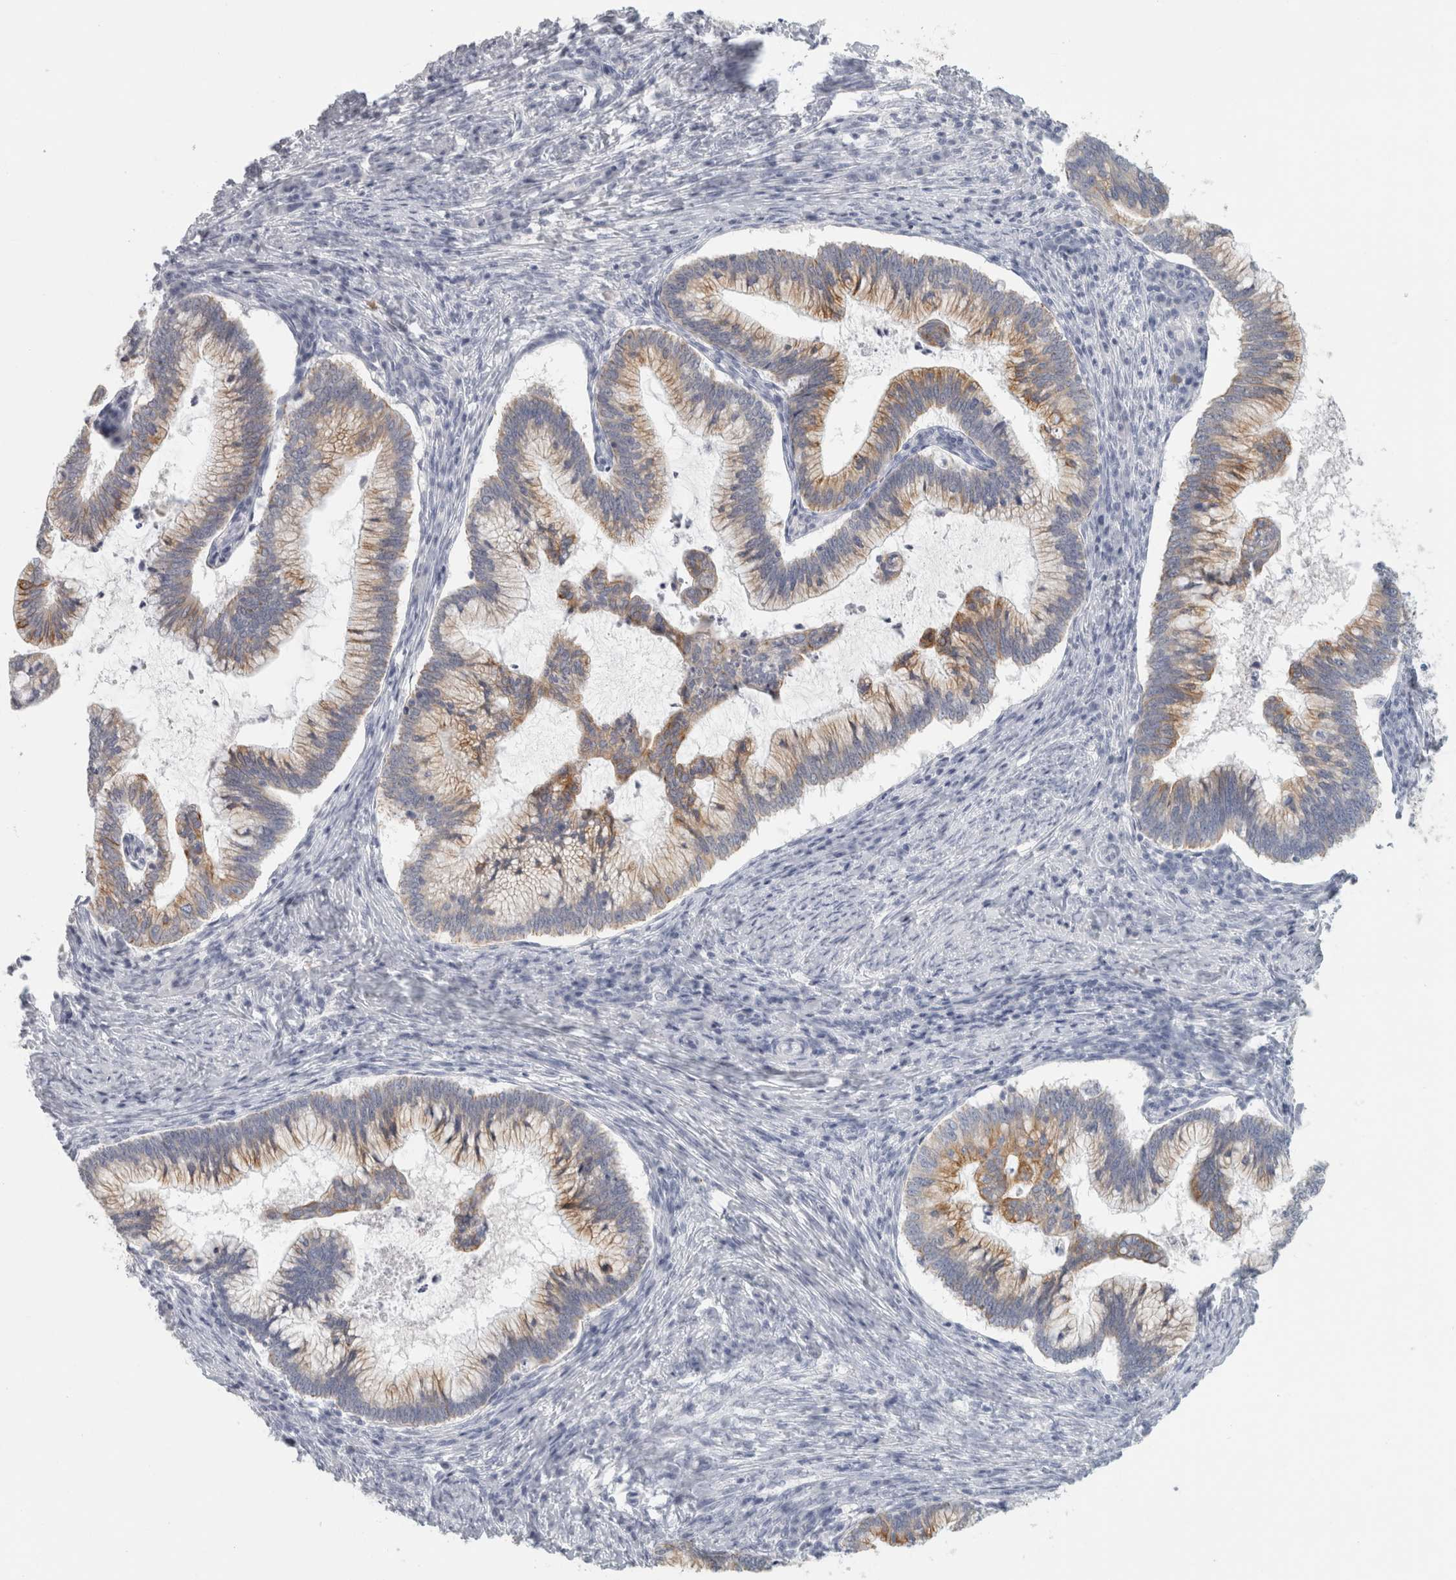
{"staining": {"intensity": "moderate", "quantity": "25%-75%", "location": "cytoplasmic/membranous"}, "tissue": "cervical cancer", "cell_type": "Tumor cells", "image_type": "cancer", "snomed": [{"axis": "morphology", "description": "Adenocarcinoma, NOS"}, {"axis": "topography", "description": "Cervix"}], "caption": "This micrograph reveals immunohistochemistry staining of human cervical adenocarcinoma, with medium moderate cytoplasmic/membranous positivity in about 25%-75% of tumor cells.", "gene": "SLC28A3", "patient": {"sex": "female", "age": 36}}